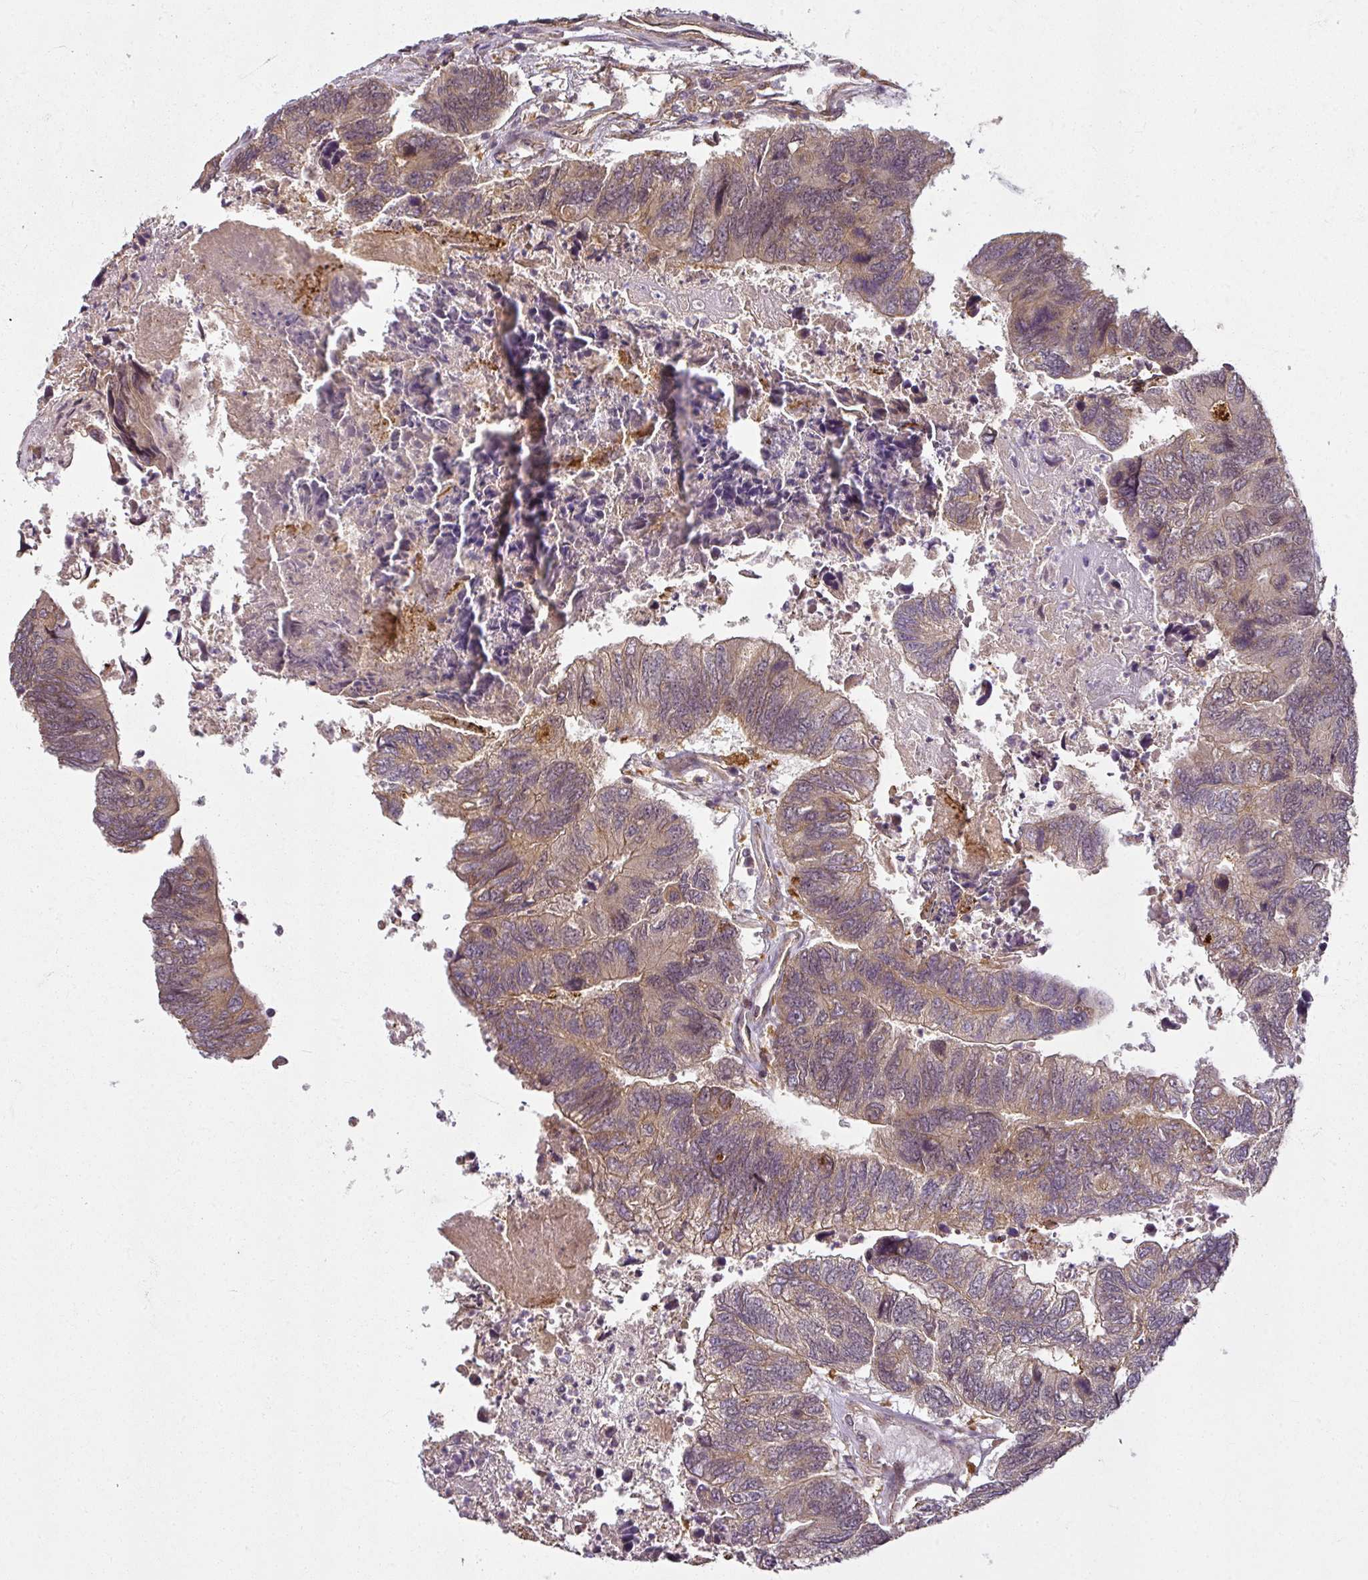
{"staining": {"intensity": "moderate", "quantity": ">75%", "location": "cytoplasmic/membranous"}, "tissue": "colorectal cancer", "cell_type": "Tumor cells", "image_type": "cancer", "snomed": [{"axis": "morphology", "description": "Adenocarcinoma, NOS"}, {"axis": "topography", "description": "Colon"}], "caption": "Protein staining by immunohistochemistry (IHC) exhibits moderate cytoplasmic/membranous positivity in approximately >75% of tumor cells in colorectal adenocarcinoma. Nuclei are stained in blue.", "gene": "DIMT1", "patient": {"sex": "female", "age": 67}}